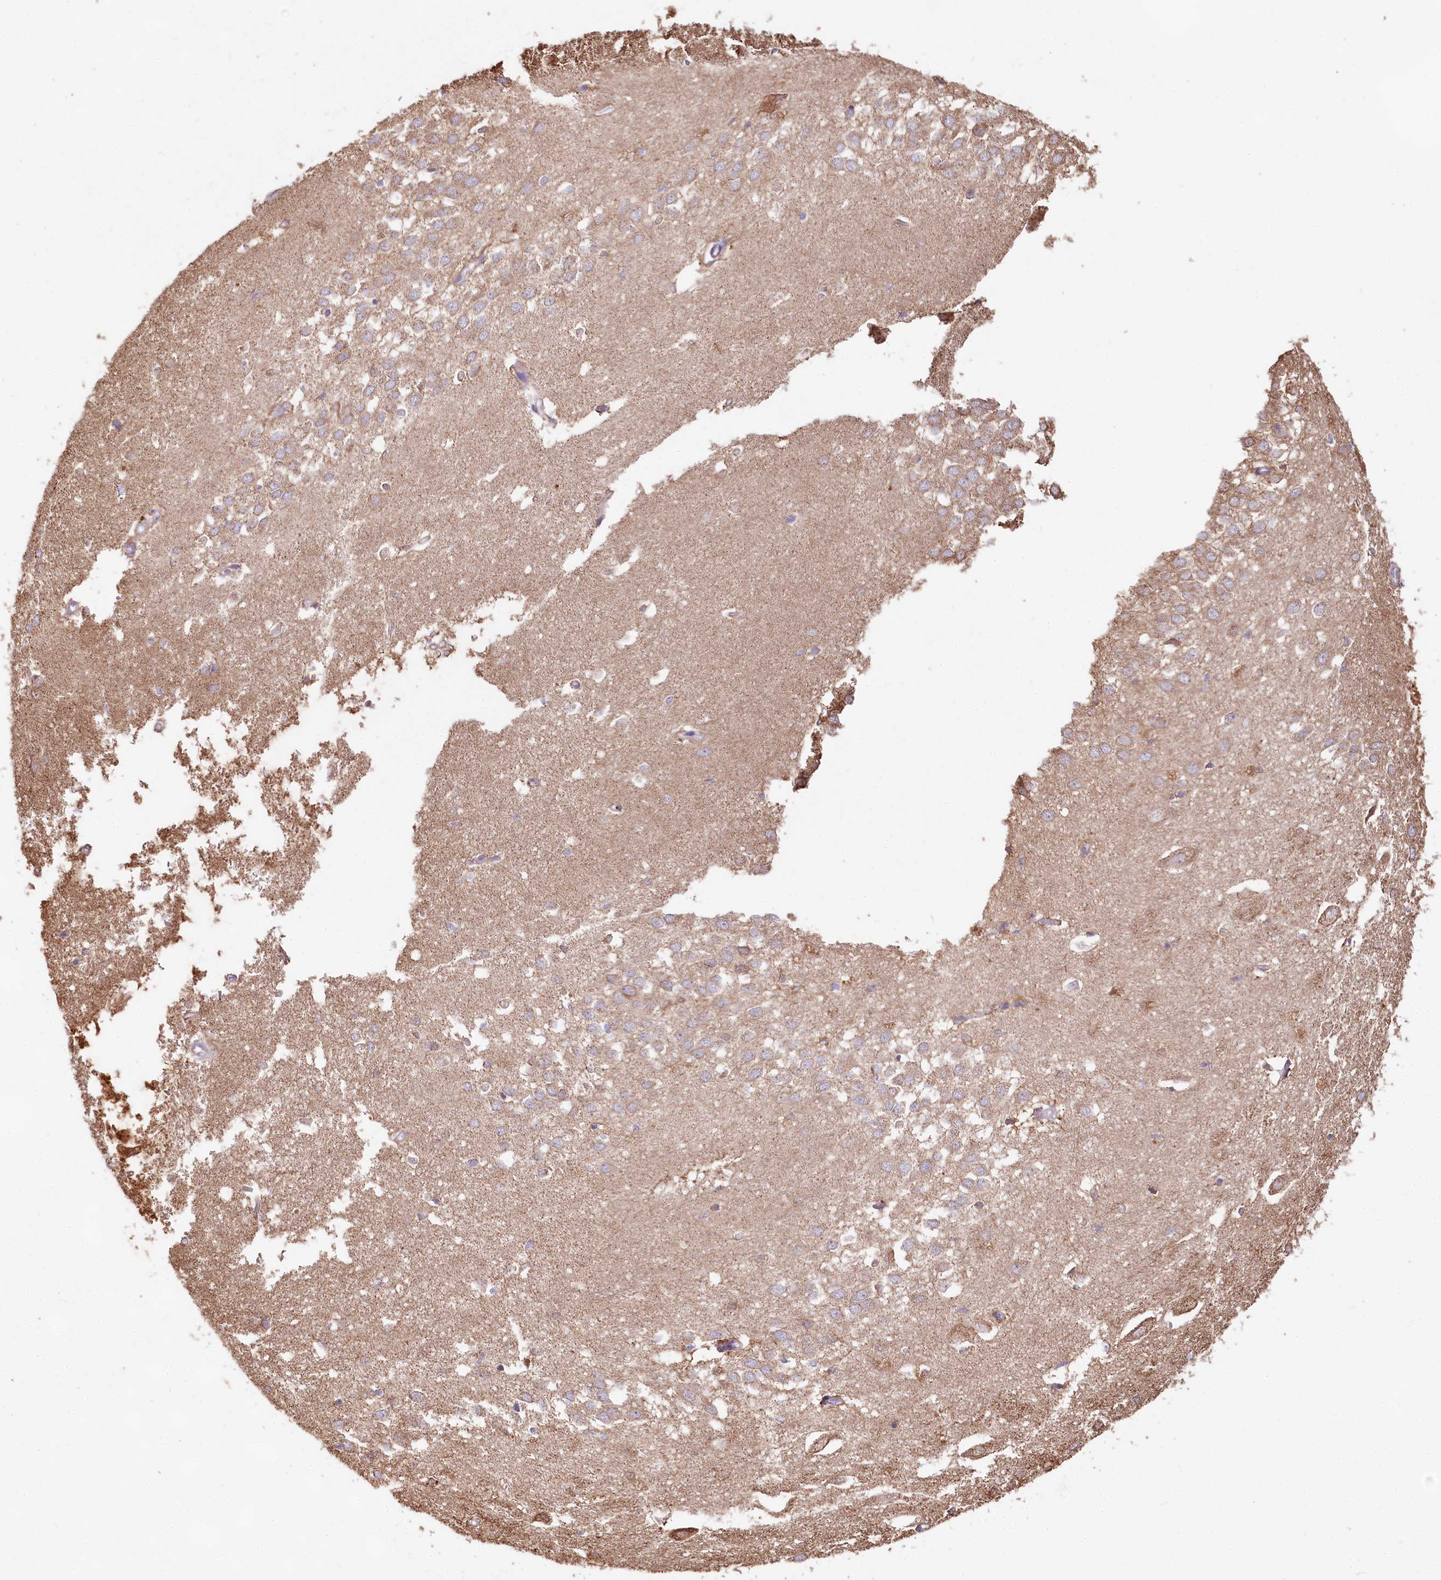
{"staining": {"intensity": "weak", "quantity": "<25%", "location": "cytoplasmic/membranous"}, "tissue": "hippocampus", "cell_type": "Glial cells", "image_type": "normal", "snomed": [{"axis": "morphology", "description": "Normal tissue, NOS"}, {"axis": "topography", "description": "Hippocampus"}], "caption": "IHC photomicrograph of benign hippocampus: human hippocampus stained with DAB reveals no significant protein staining in glial cells. (Brightfield microscopy of DAB IHC at high magnification).", "gene": "TASOR2", "patient": {"sex": "female", "age": 64}}